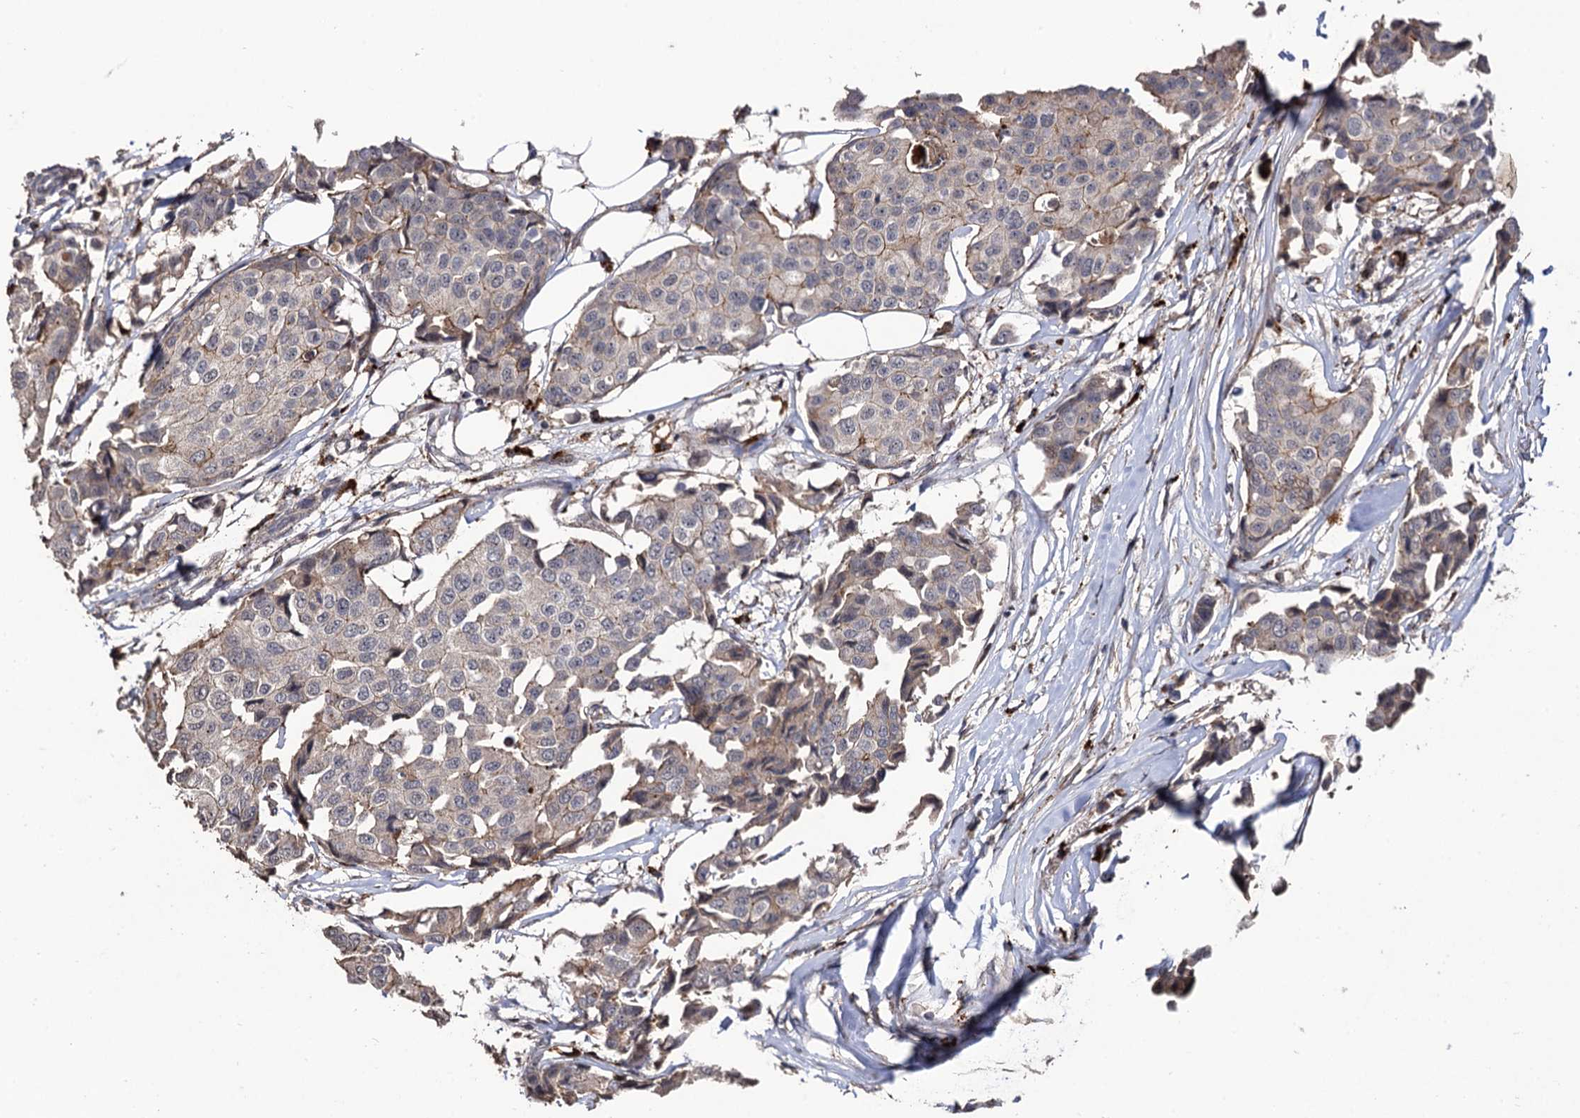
{"staining": {"intensity": "weak", "quantity": "<25%", "location": "cytoplasmic/membranous"}, "tissue": "breast cancer", "cell_type": "Tumor cells", "image_type": "cancer", "snomed": [{"axis": "morphology", "description": "Duct carcinoma"}, {"axis": "topography", "description": "Breast"}], "caption": "DAB (3,3'-diaminobenzidine) immunohistochemical staining of breast cancer (intraductal carcinoma) displays no significant staining in tumor cells.", "gene": "MICAL2", "patient": {"sex": "female", "age": 80}}